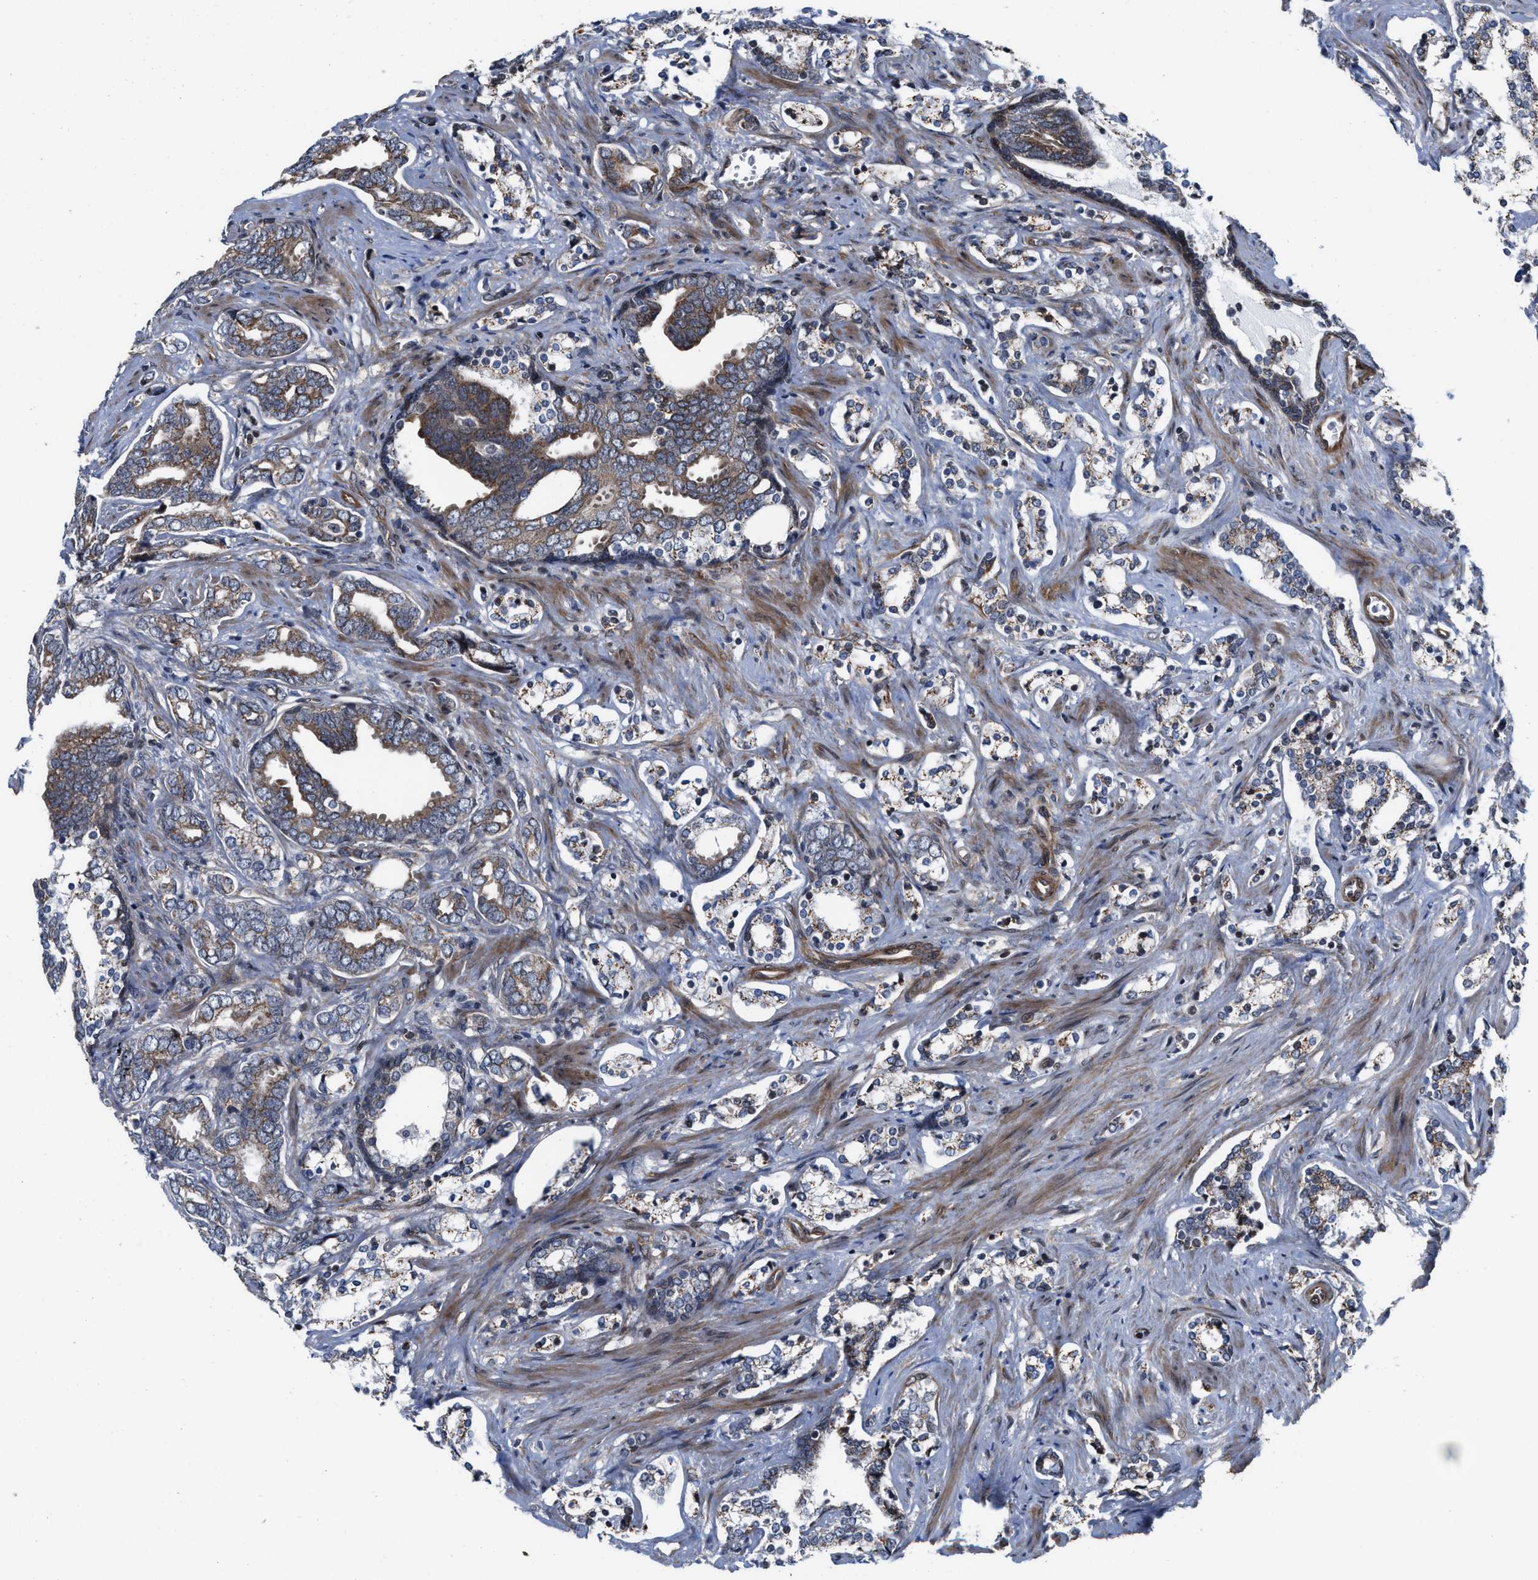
{"staining": {"intensity": "moderate", "quantity": ">75%", "location": "cytoplasmic/membranous"}, "tissue": "prostate cancer", "cell_type": "Tumor cells", "image_type": "cancer", "snomed": [{"axis": "morphology", "description": "Adenocarcinoma, Medium grade"}, {"axis": "topography", "description": "Prostate"}], "caption": "Moderate cytoplasmic/membranous positivity is seen in about >75% of tumor cells in prostate cancer (medium-grade adenocarcinoma). The staining was performed using DAB to visualize the protein expression in brown, while the nuclei were stained in blue with hematoxylin (Magnification: 20x).", "gene": "TGFB1I1", "patient": {"sex": "male", "age": 67}}